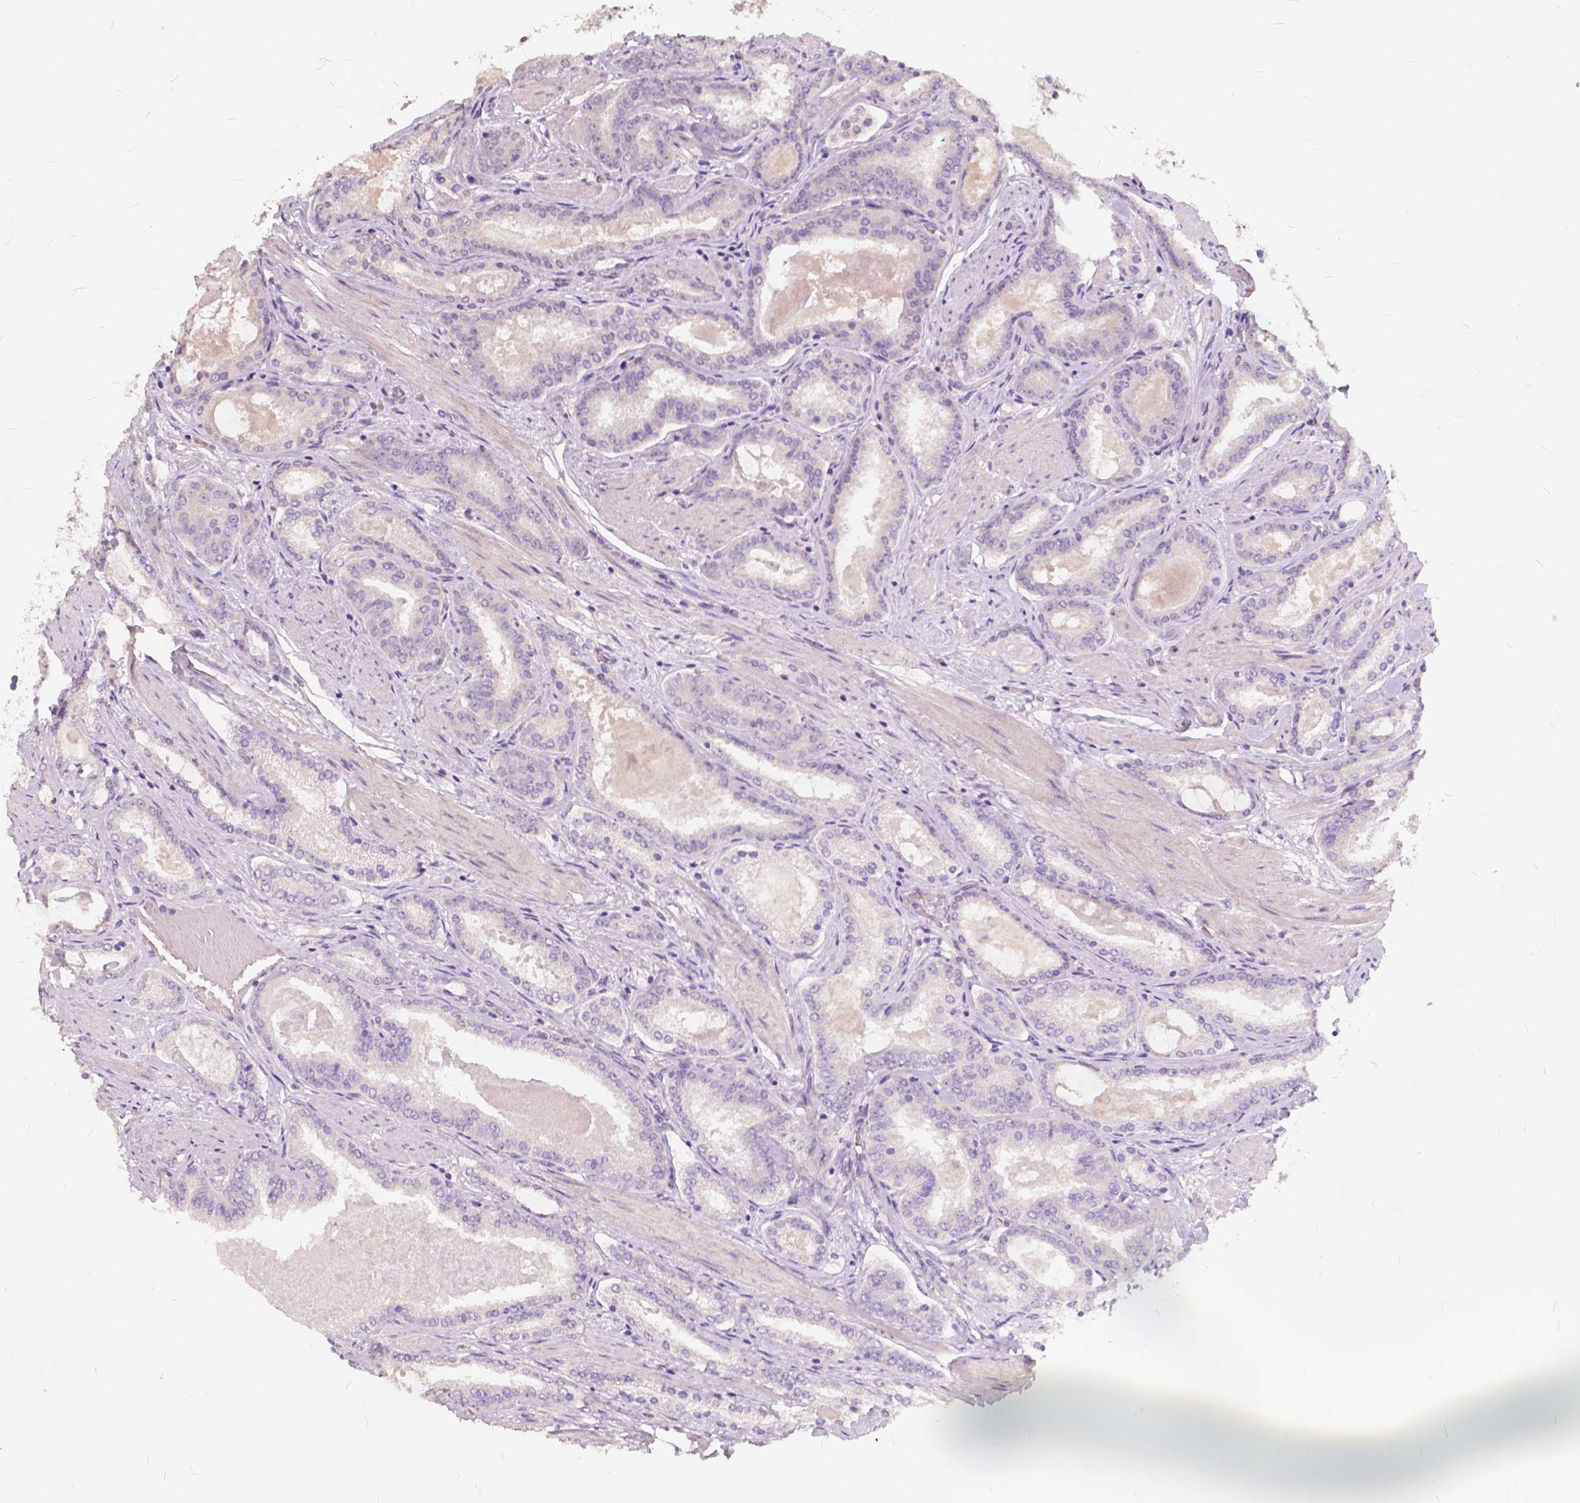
{"staining": {"intensity": "negative", "quantity": "none", "location": "none"}, "tissue": "prostate cancer", "cell_type": "Tumor cells", "image_type": "cancer", "snomed": [{"axis": "morphology", "description": "Adenocarcinoma, High grade"}, {"axis": "topography", "description": "Prostate"}], "caption": "Tumor cells are negative for brown protein staining in prostate high-grade adenocarcinoma.", "gene": "SLC7A8", "patient": {"sex": "male", "age": 63}}